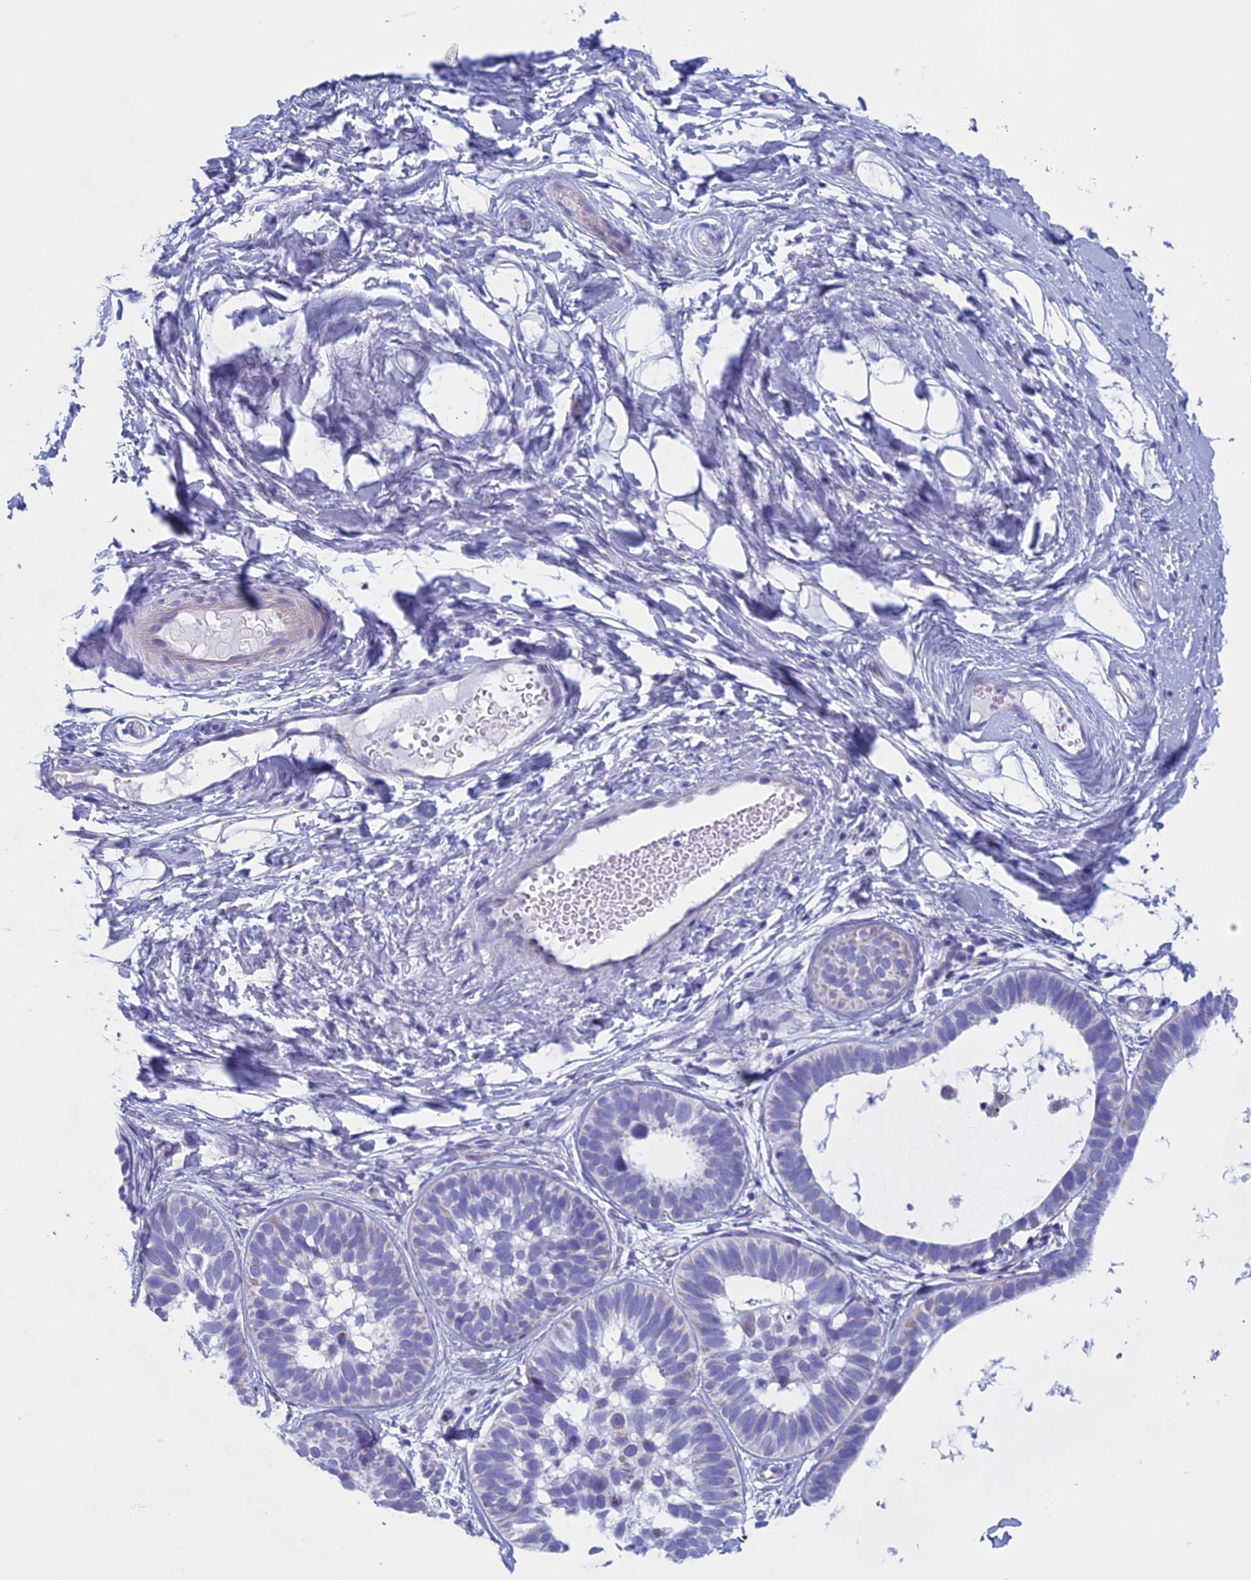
{"staining": {"intensity": "negative", "quantity": "none", "location": "none"}, "tissue": "skin cancer", "cell_type": "Tumor cells", "image_type": "cancer", "snomed": [{"axis": "morphology", "description": "Basal cell carcinoma"}, {"axis": "topography", "description": "Skin"}], "caption": "DAB immunohistochemical staining of skin basal cell carcinoma demonstrates no significant positivity in tumor cells. (DAB immunohistochemistry (IHC) with hematoxylin counter stain).", "gene": "NDUFB9", "patient": {"sex": "male", "age": 62}}